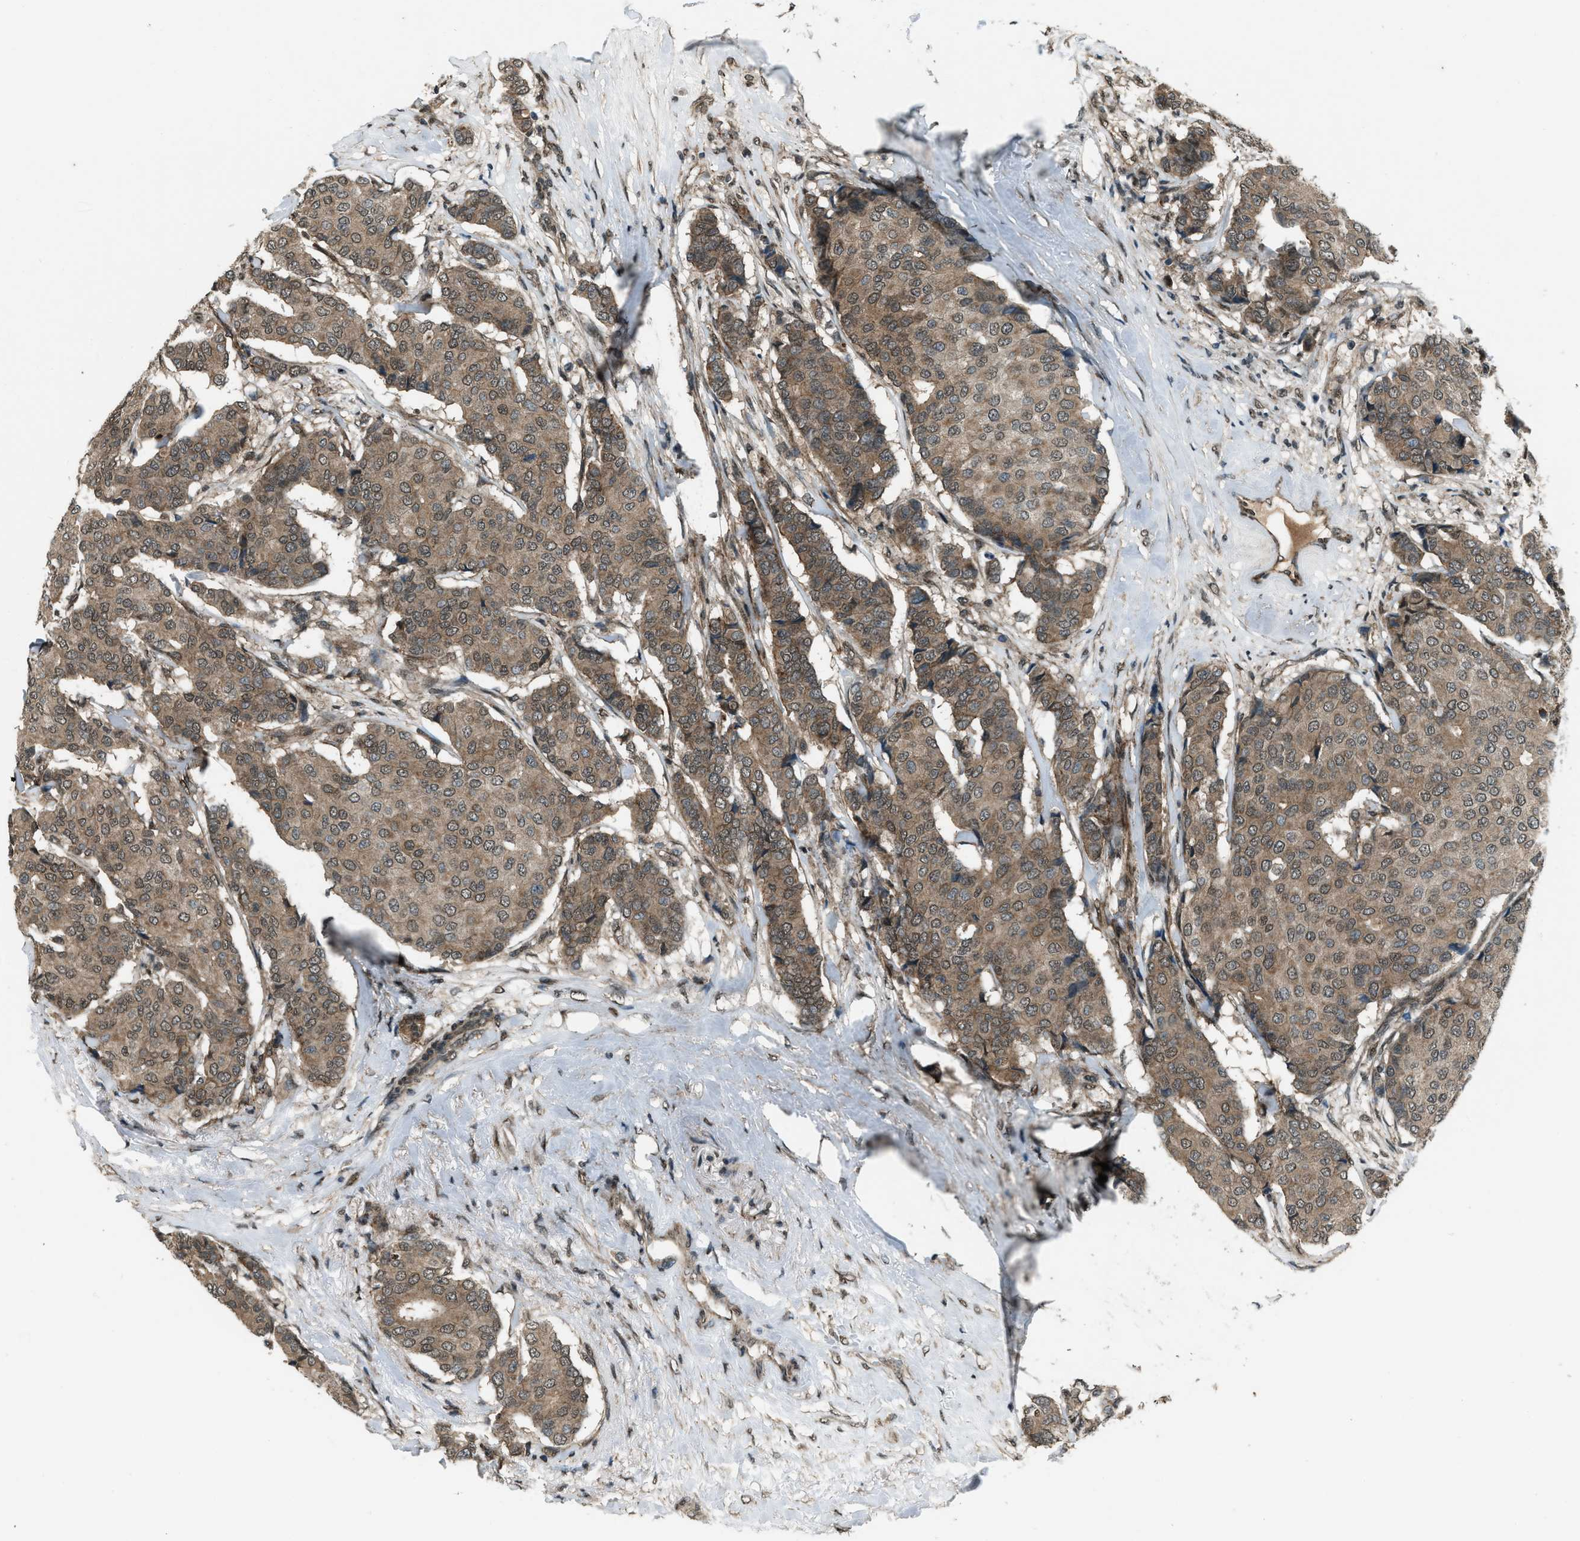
{"staining": {"intensity": "moderate", "quantity": ">75%", "location": "cytoplasmic/membranous"}, "tissue": "breast cancer", "cell_type": "Tumor cells", "image_type": "cancer", "snomed": [{"axis": "morphology", "description": "Duct carcinoma"}, {"axis": "topography", "description": "Breast"}], "caption": "Tumor cells display medium levels of moderate cytoplasmic/membranous expression in about >75% of cells in human infiltrating ductal carcinoma (breast).", "gene": "SVIL", "patient": {"sex": "female", "age": 75}}